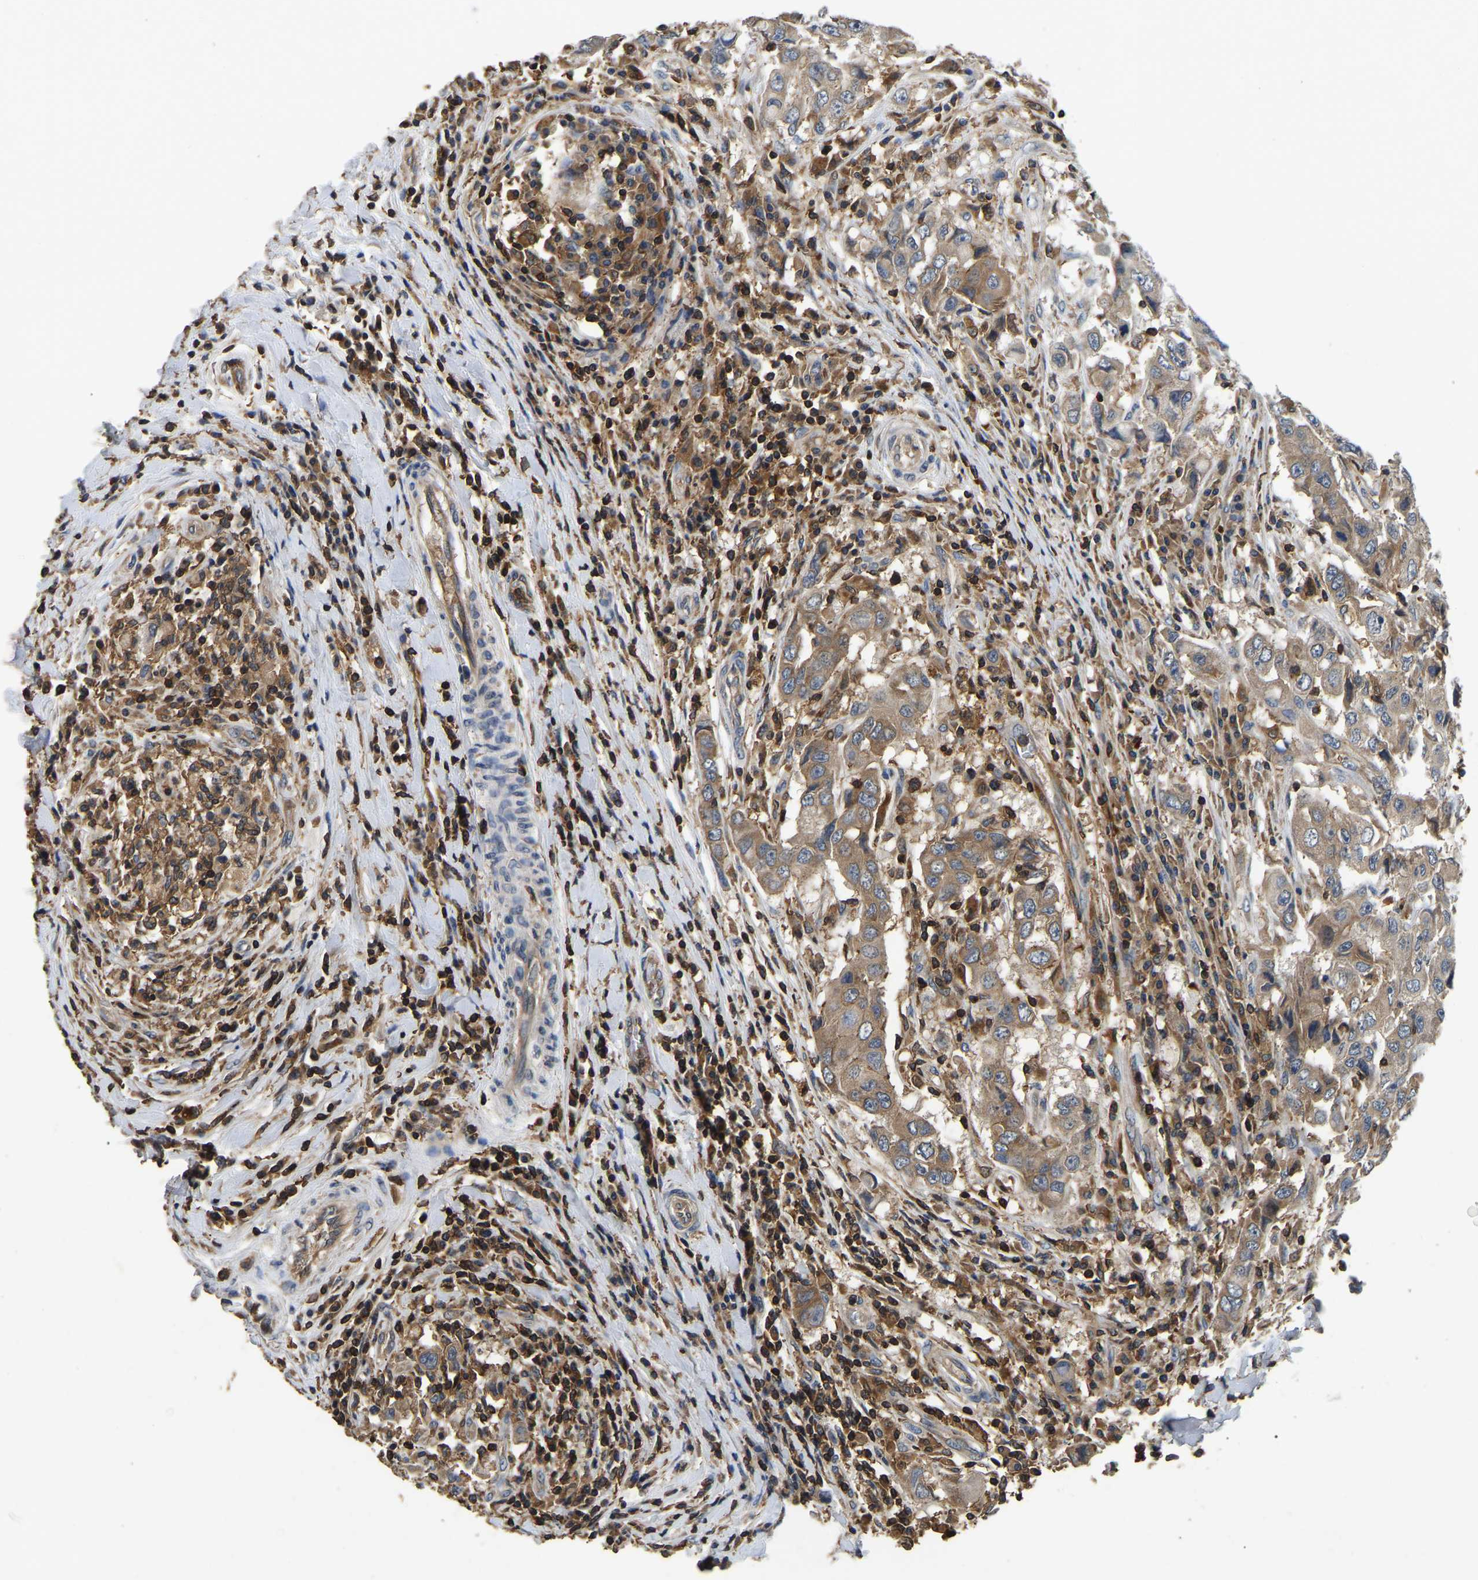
{"staining": {"intensity": "moderate", "quantity": ">75%", "location": "cytoplasmic/membranous"}, "tissue": "breast cancer", "cell_type": "Tumor cells", "image_type": "cancer", "snomed": [{"axis": "morphology", "description": "Duct carcinoma"}, {"axis": "topography", "description": "Breast"}], "caption": "A brown stain shows moderate cytoplasmic/membranous positivity of a protein in human breast infiltrating ductal carcinoma tumor cells.", "gene": "SMPD2", "patient": {"sex": "female", "age": 27}}